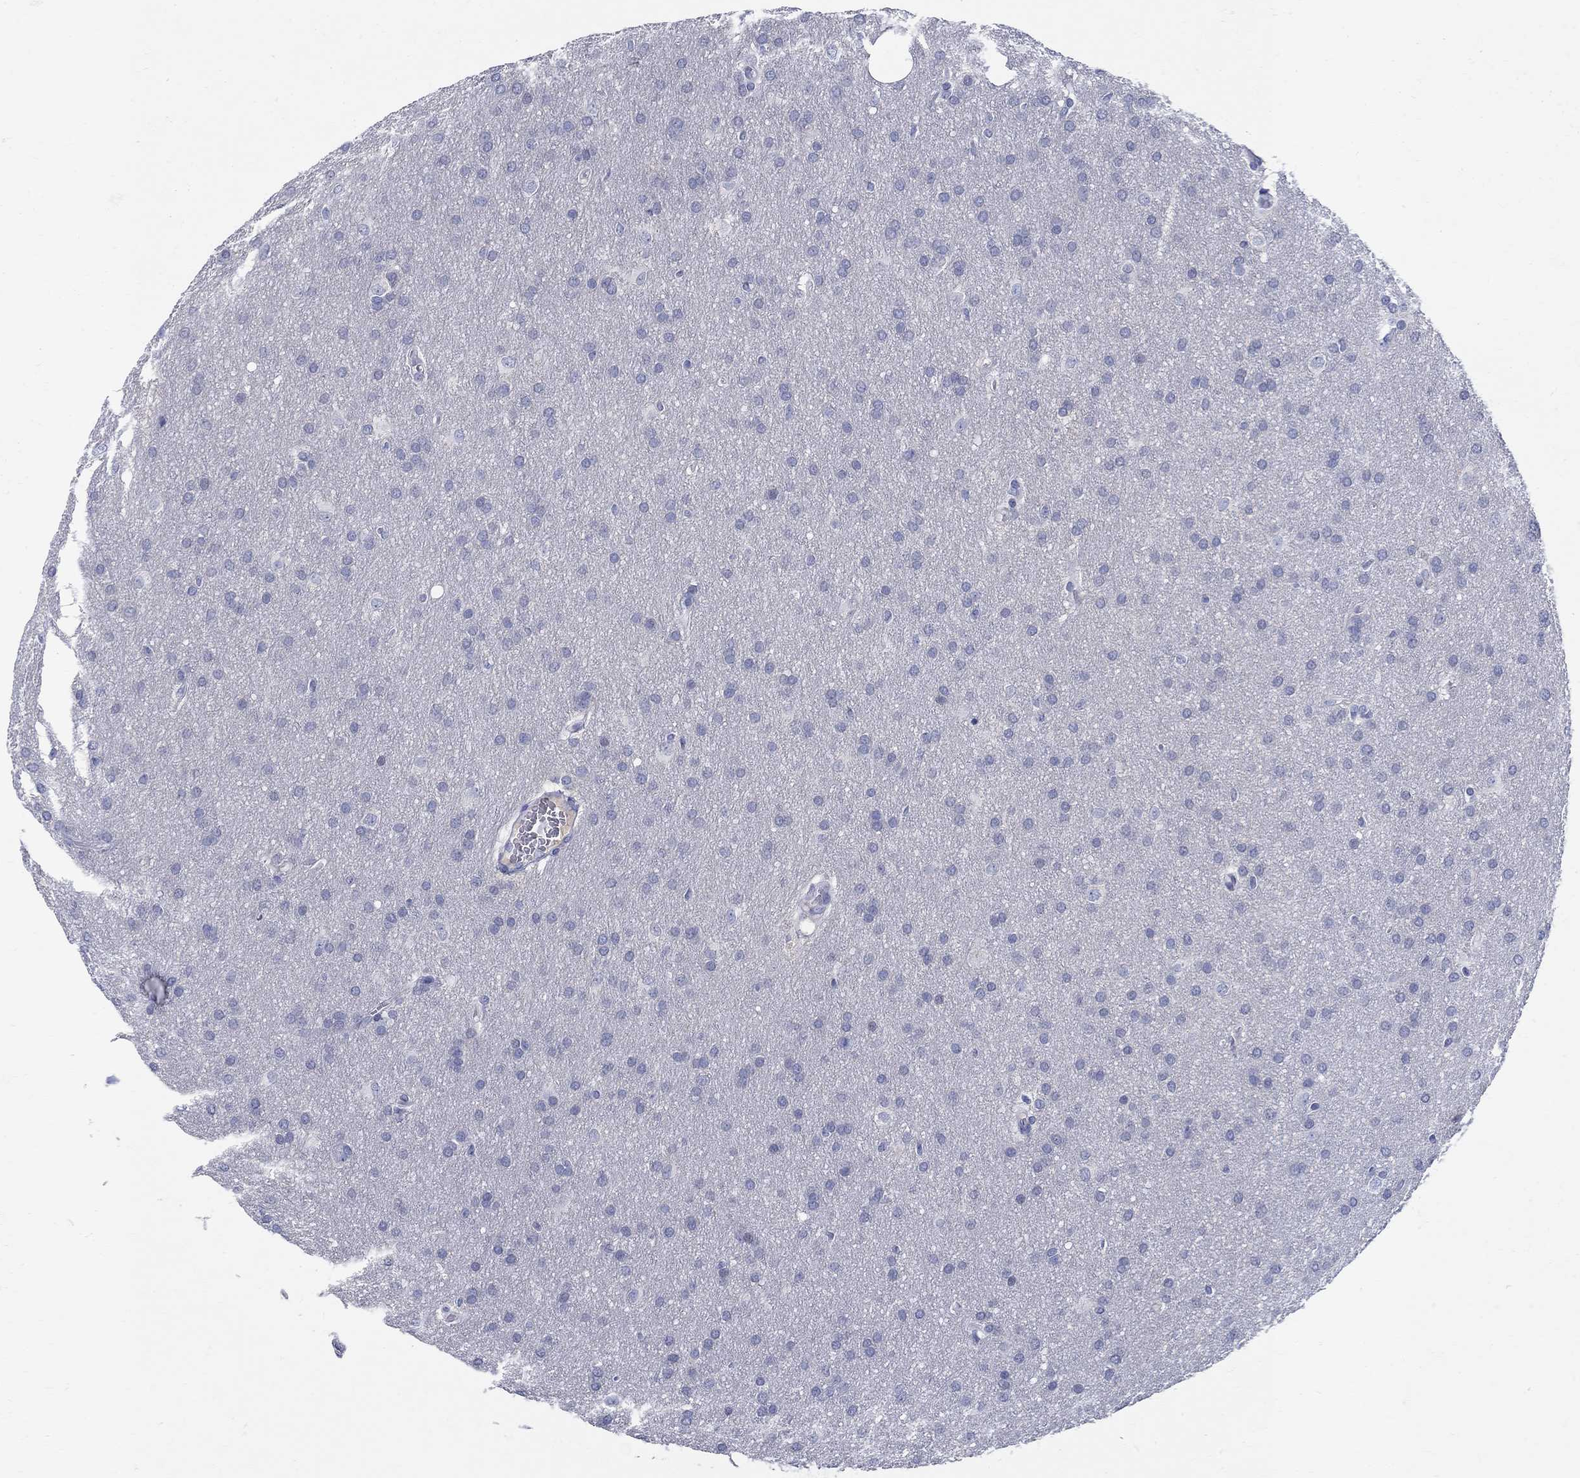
{"staining": {"intensity": "negative", "quantity": "none", "location": "none"}, "tissue": "glioma", "cell_type": "Tumor cells", "image_type": "cancer", "snomed": [{"axis": "morphology", "description": "Glioma, malignant, Low grade"}, {"axis": "topography", "description": "Brain"}], "caption": "DAB immunohistochemical staining of malignant glioma (low-grade) exhibits no significant expression in tumor cells.", "gene": "CRYGD", "patient": {"sex": "female", "age": 32}}